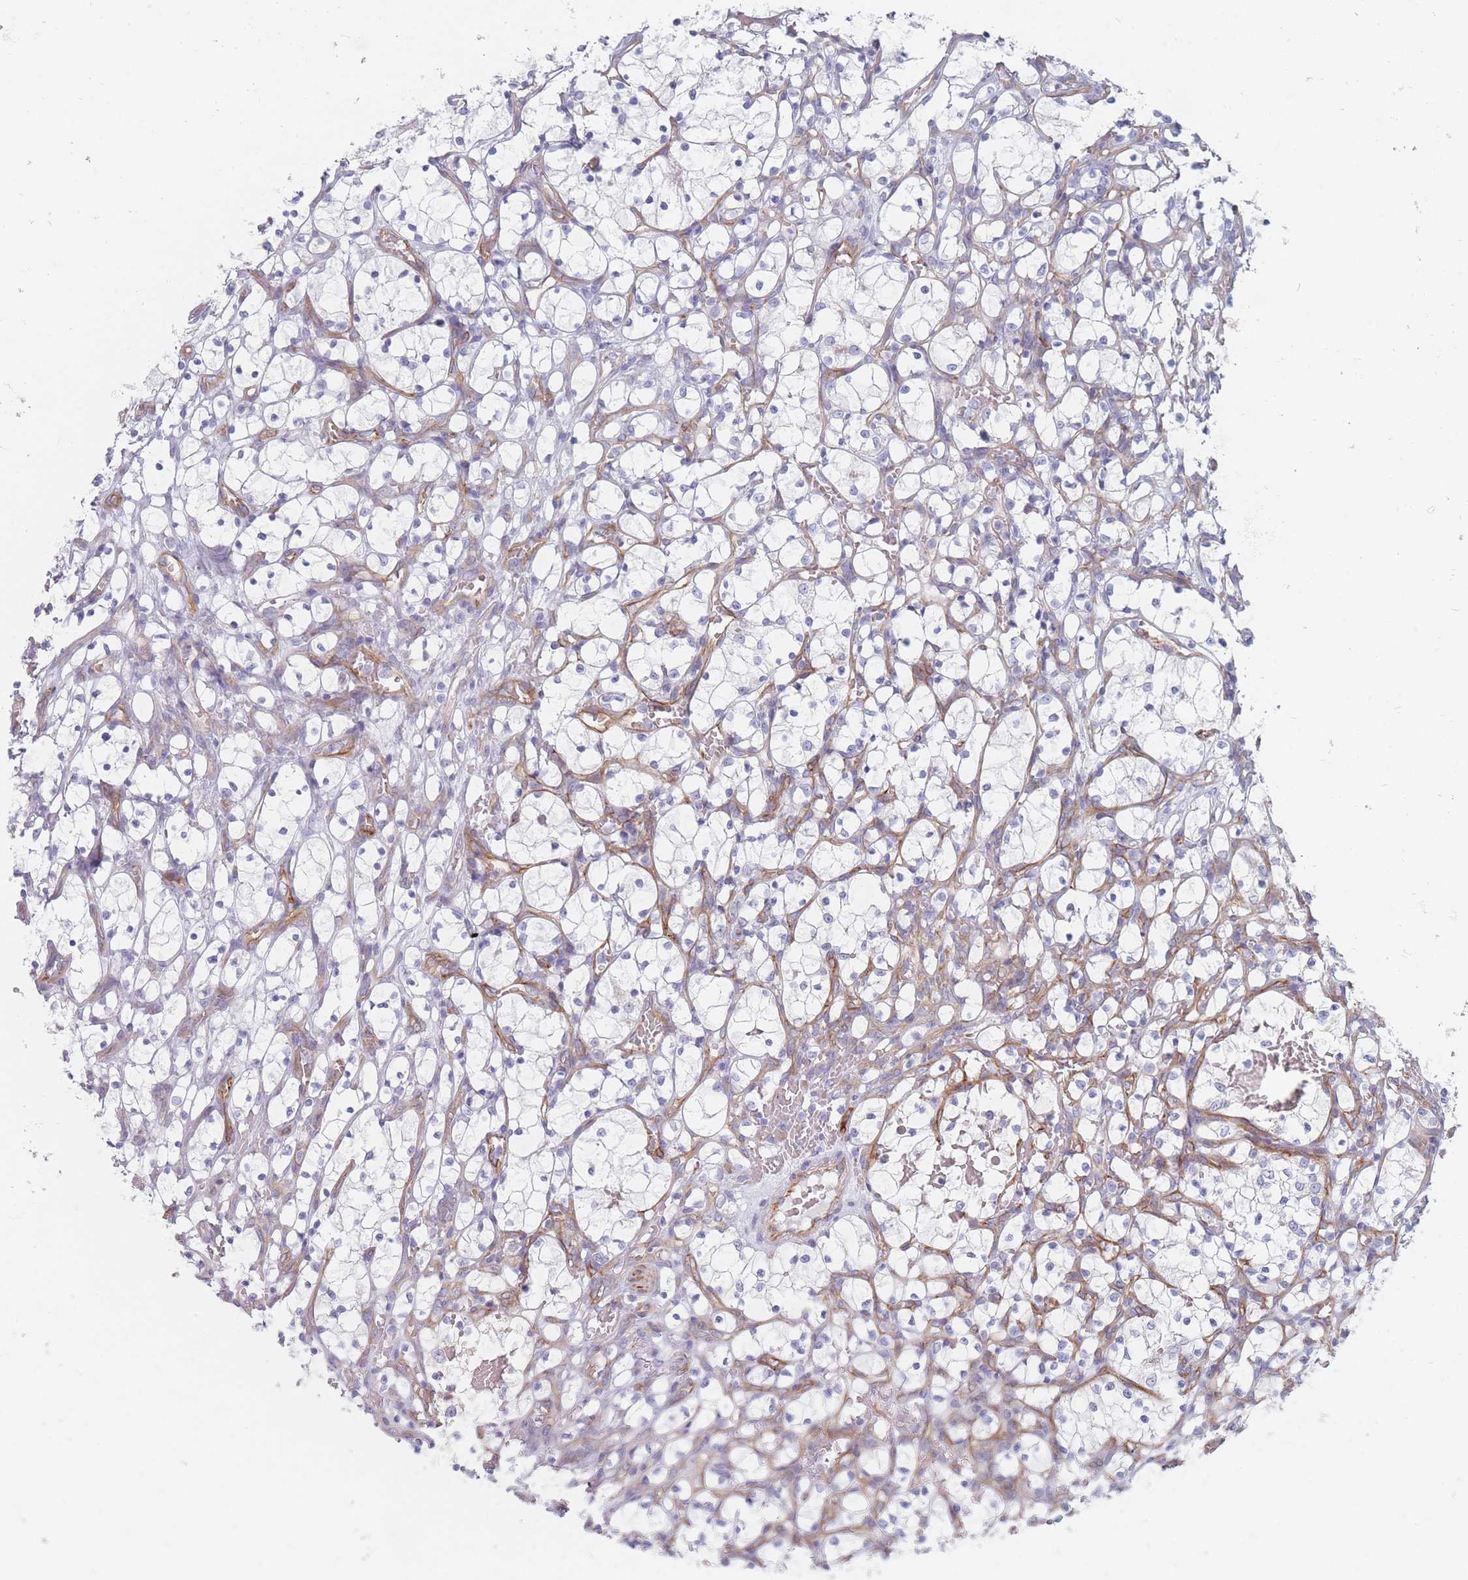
{"staining": {"intensity": "negative", "quantity": "none", "location": "none"}, "tissue": "renal cancer", "cell_type": "Tumor cells", "image_type": "cancer", "snomed": [{"axis": "morphology", "description": "Adenocarcinoma, NOS"}, {"axis": "topography", "description": "Kidney"}], "caption": "This image is of adenocarcinoma (renal) stained with IHC to label a protein in brown with the nuclei are counter-stained blue. There is no staining in tumor cells.", "gene": "ERBIN", "patient": {"sex": "female", "age": 69}}